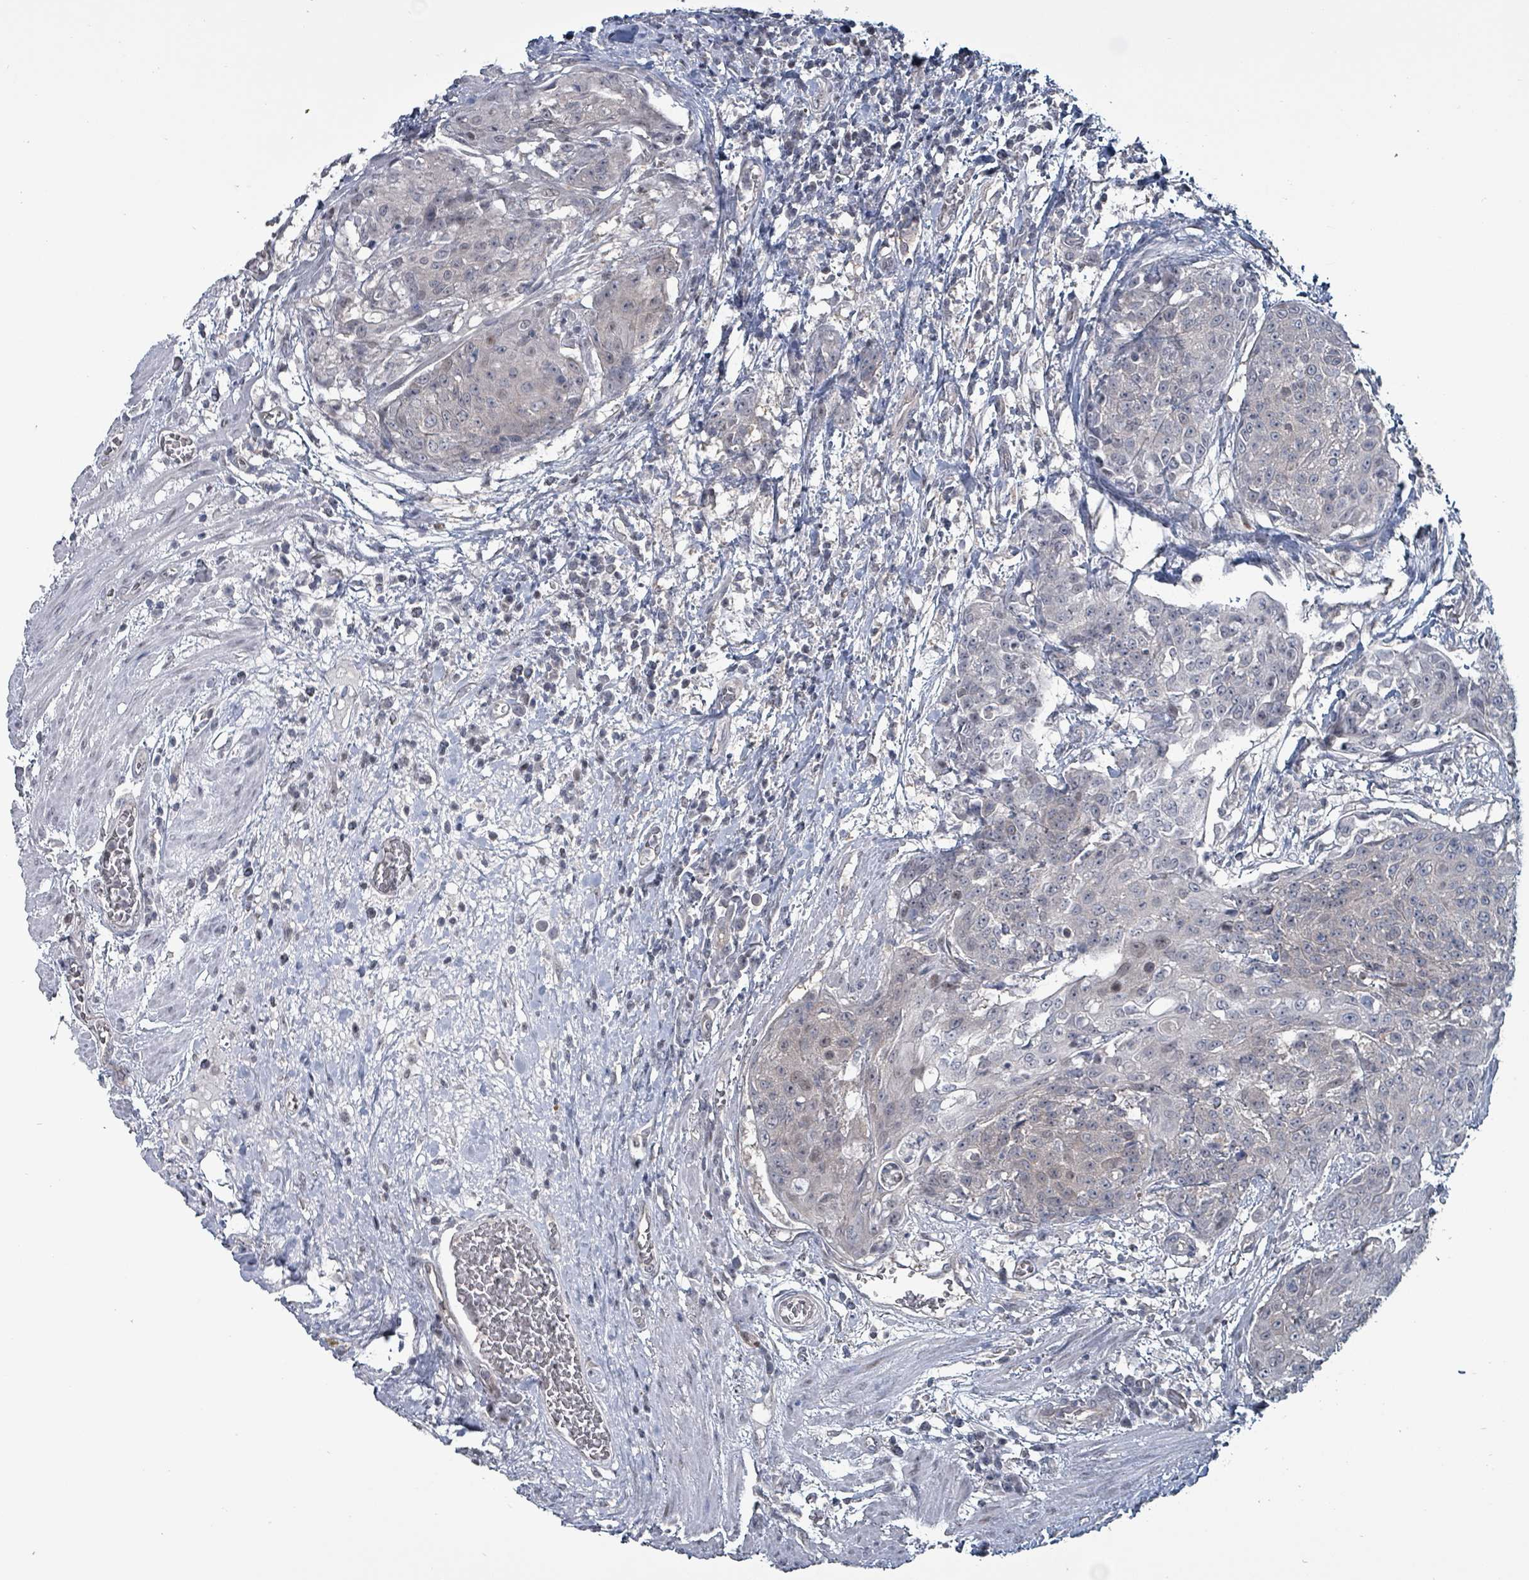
{"staining": {"intensity": "negative", "quantity": "none", "location": "none"}, "tissue": "urothelial cancer", "cell_type": "Tumor cells", "image_type": "cancer", "snomed": [{"axis": "morphology", "description": "Urothelial carcinoma, High grade"}, {"axis": "topography", "description": "Urinary bladder"}], "caption": "Photomicrograph shows no protein expression in tumor cells of urothelial cancer tissue.", "gene": "BIVM", "patient": {"sex": "female", "age": 63}}